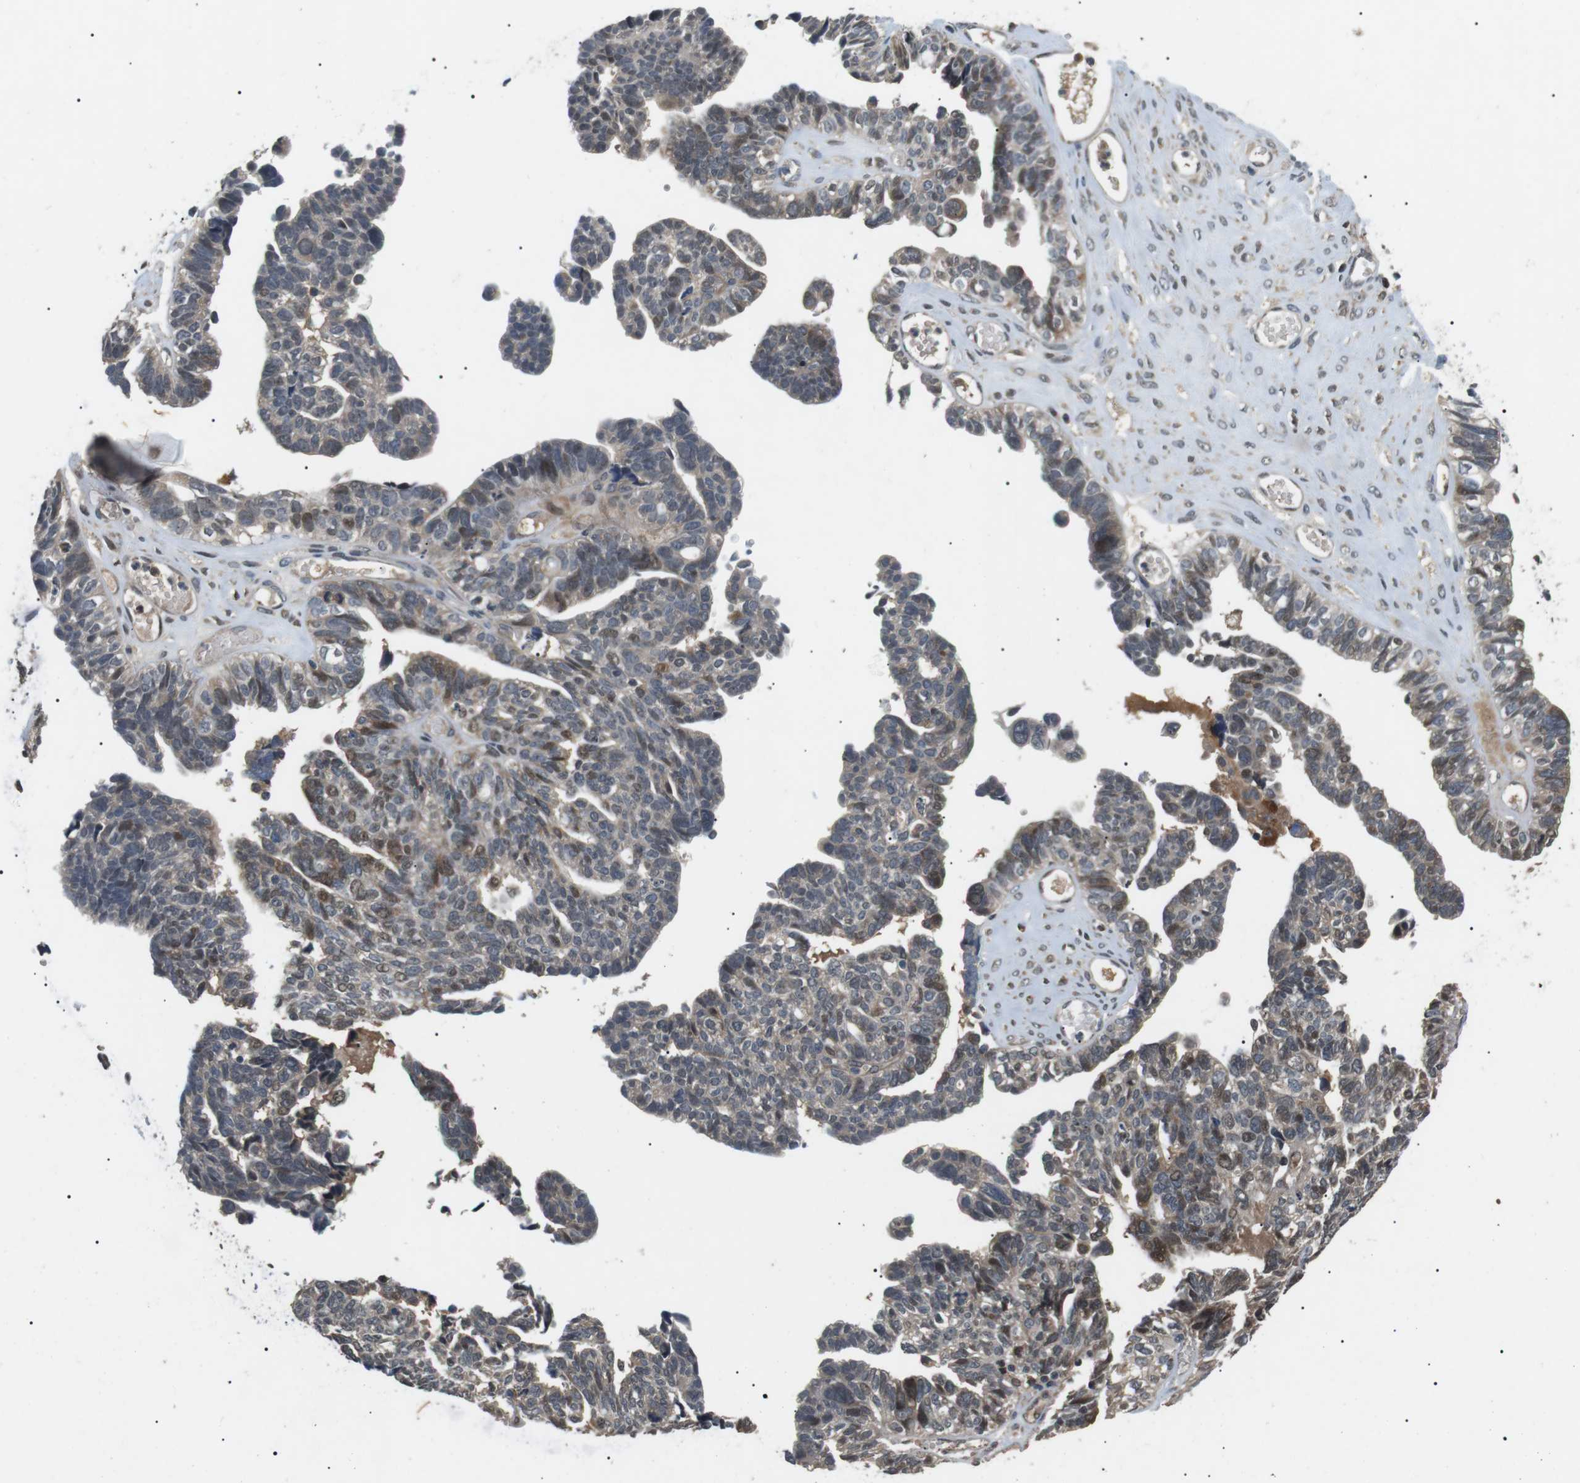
{"staining": {"intensity": "weak", "quantity": "<25%", "location": "nuclear"}, "tissue": "ovarian cancer", "cell_type": "Tumor cells", "image_type": "cancer", "snomed": [{"axis": "morphology", "description": "Cystadenocarcinoma, serous, NOS"}, {"axis": "topography", "description": "Ovary"}], "caption": "An image of ovarian serous cystadenocarcinoma stained for a protein shows no brown staining in tumor cells. (Stains: DAB IHC with hematoxylin counter stain, Microscopy: brightfield microscopy at high magnification).", "gene": "HSPA13", "patient": {"sex": "female", "age": 79}}